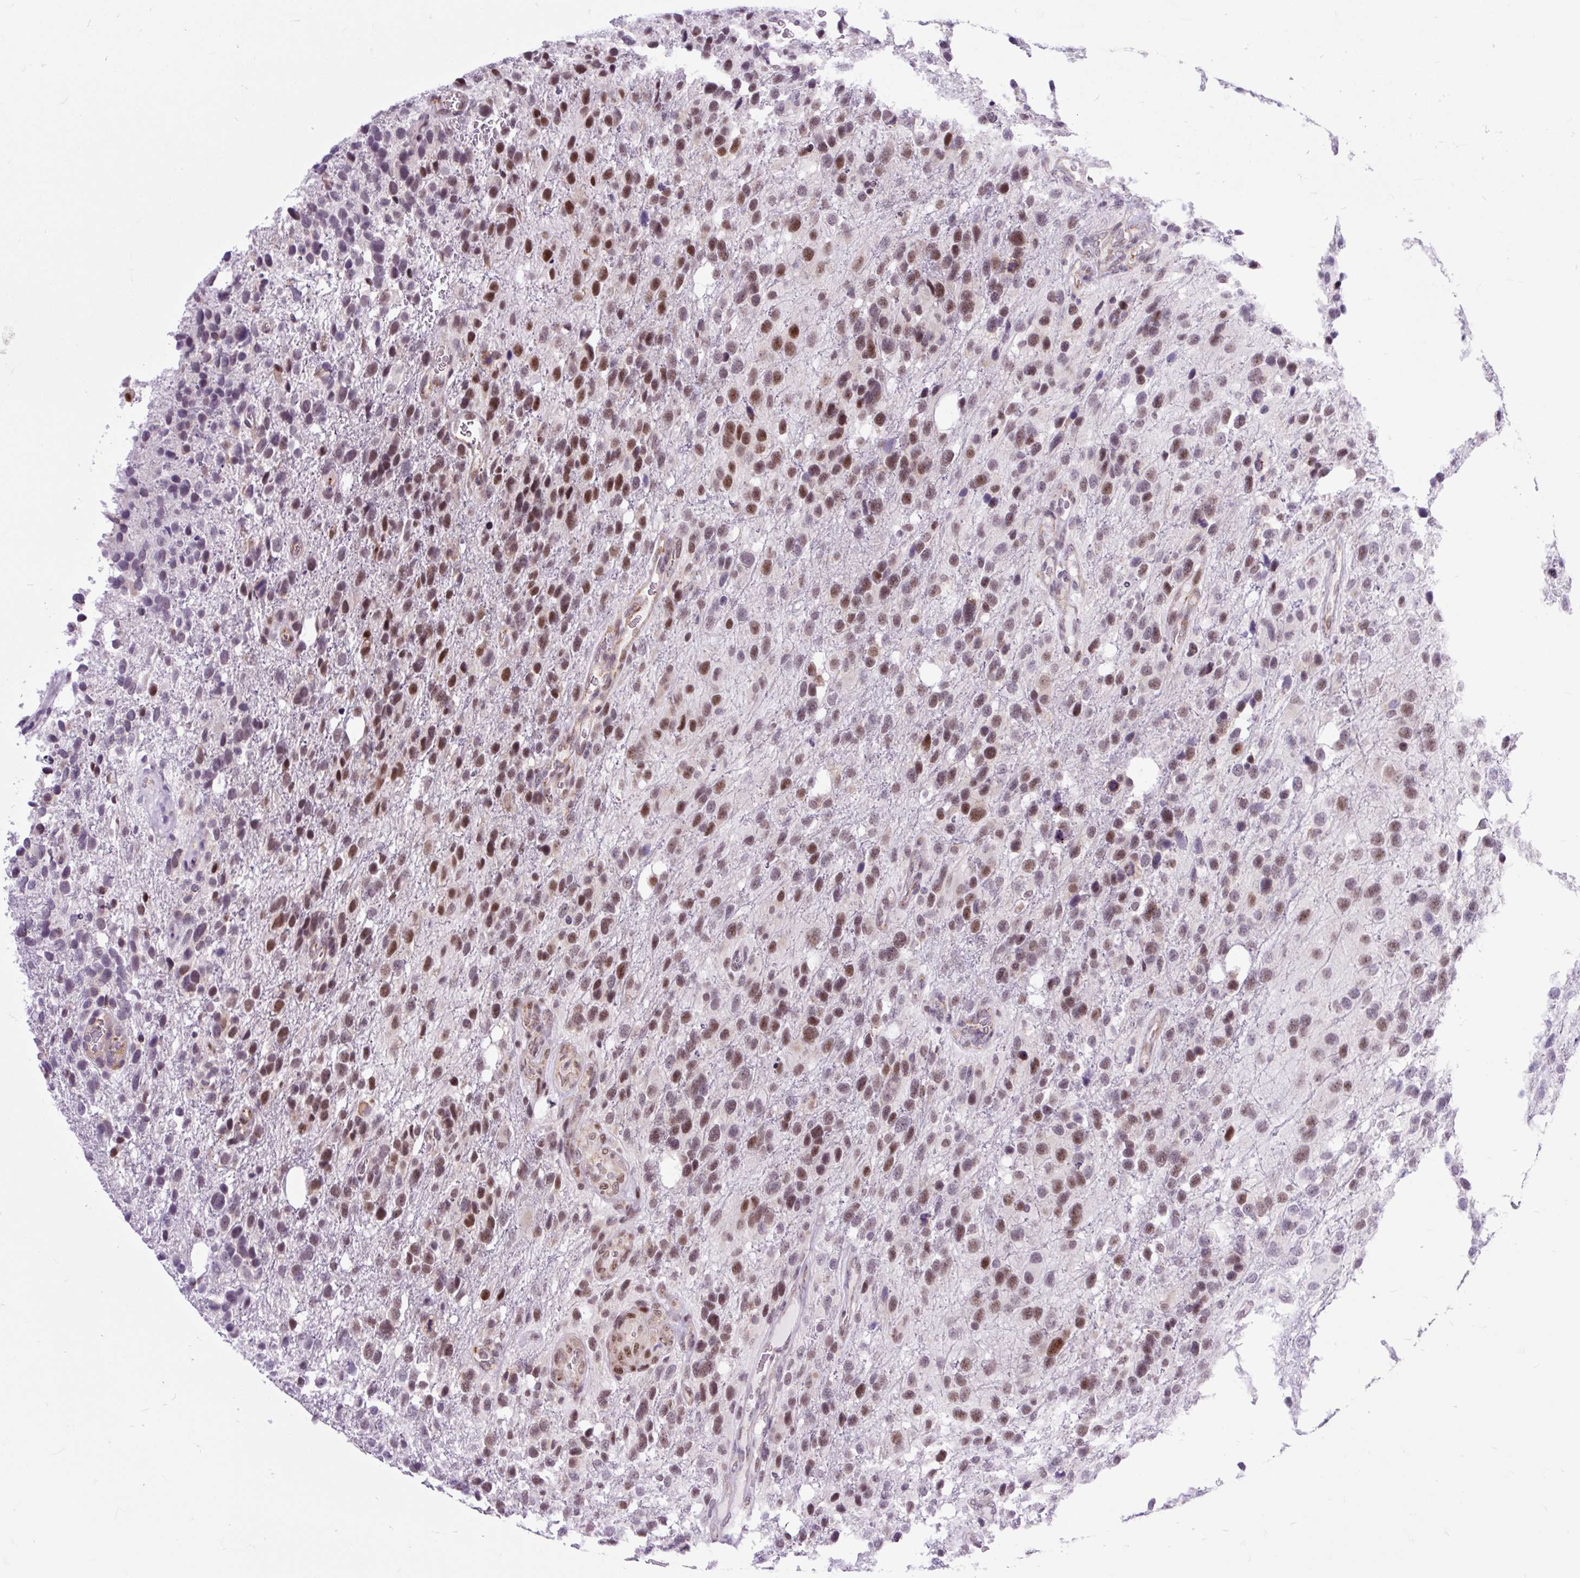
{"staining": {"intensity": "moderate", "quantity": ">75%", "location": "nuclear"}, "tissue": "glioma", "cell_type": "Tumor cells", "image_type": "cancer", "snomed": [{"axis": "morphology", "description": "Glioma, malignant, High grade"}, {"axis": "topography", "description": "Brain"}], "caption": "The immunohistochemical stain labels moderate nuclear staining in tumor cells of malignant glioma (high-grade) tissue. The staining is performed using DAB brown chromogen to label protein expression. The nuclei are counter-stained blue using hematoxylin.", "gene": "CLK2", "patient": {"sex": "female", "age": 58}}